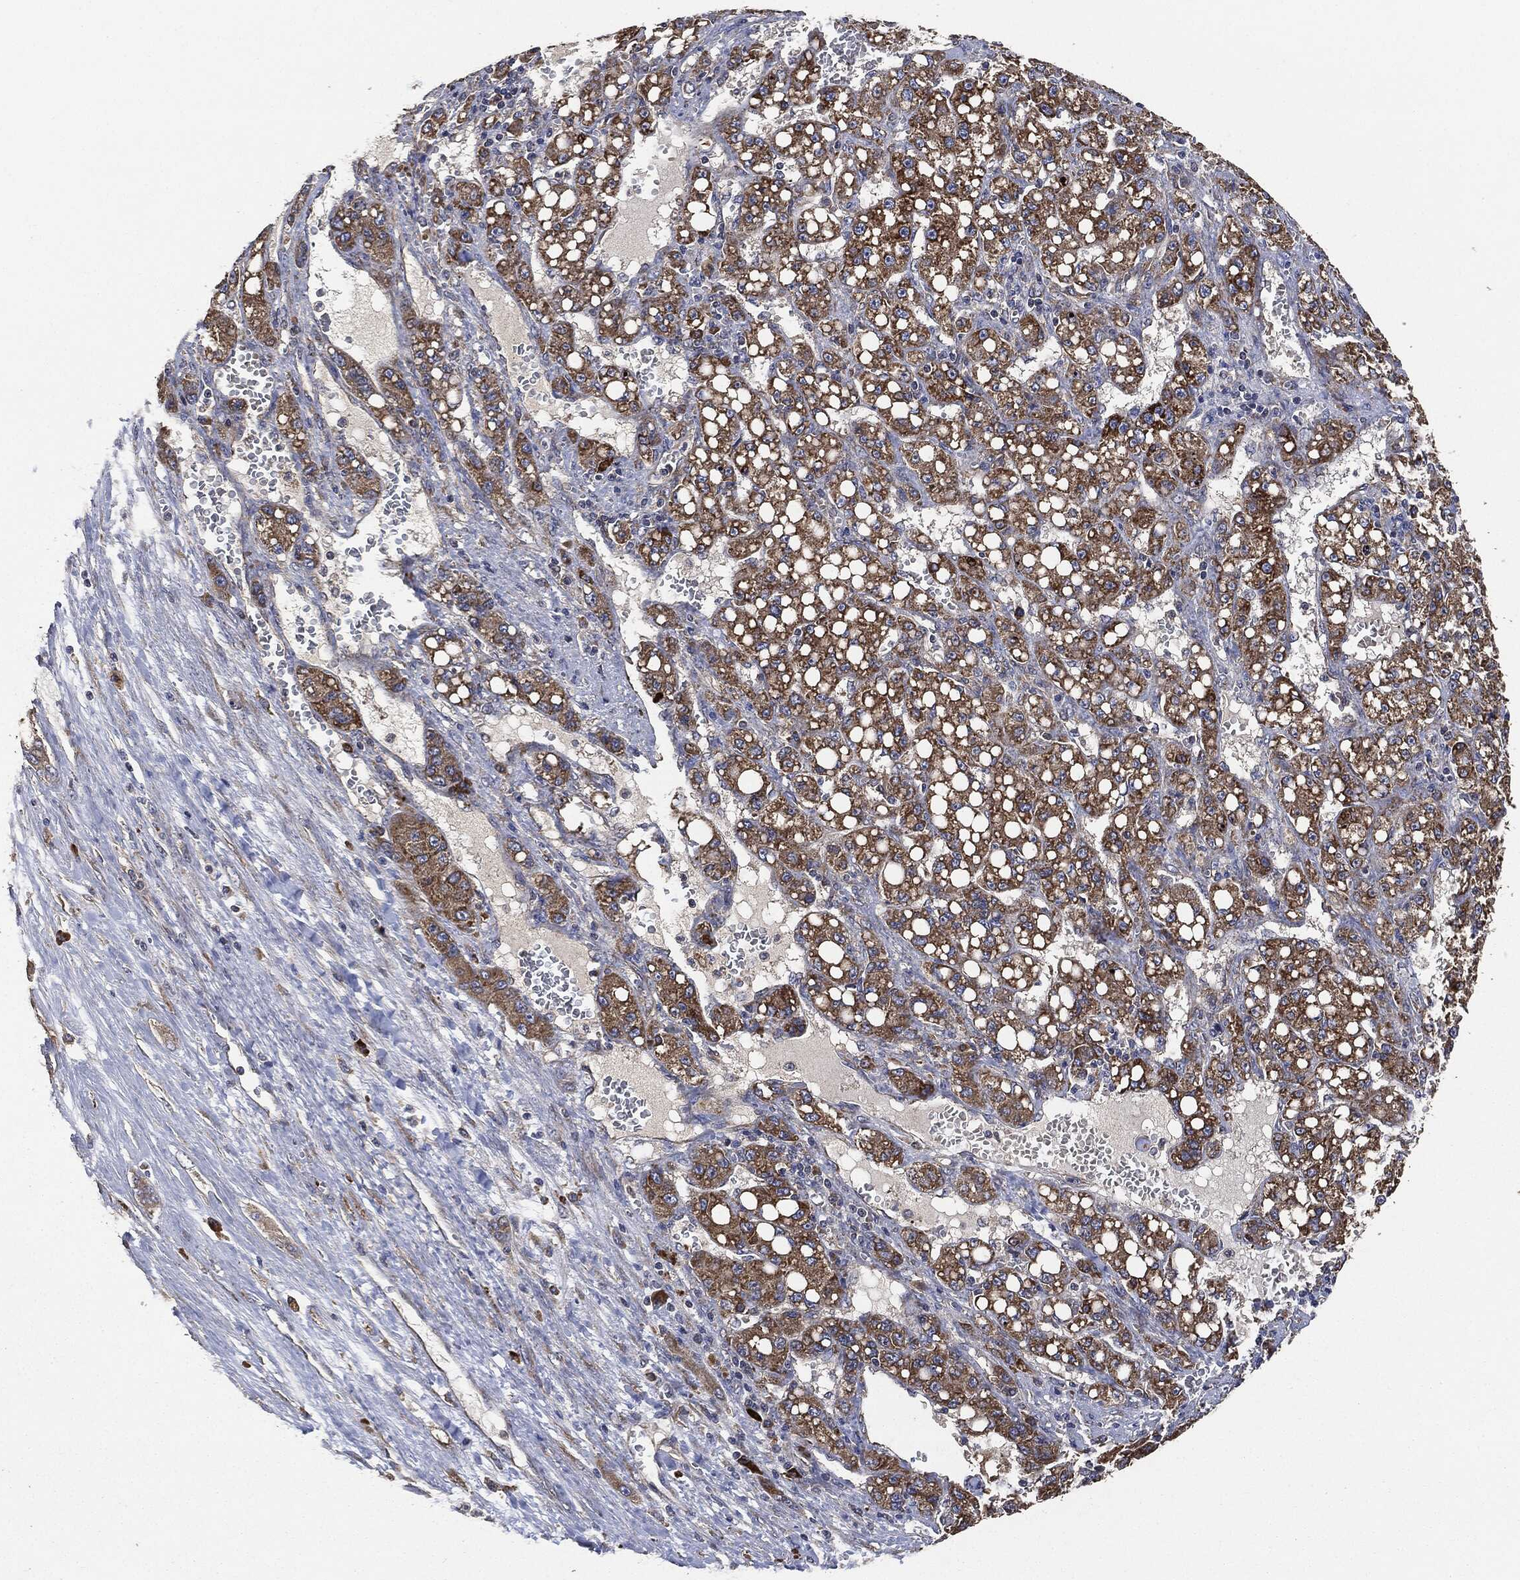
{"staining": {"intensity": "moderate", "quantity": "25%-75%", "location": "cytoplasmic/membranous"}, "tissue": "liver cancer", "cell_type": "Tumor cells", "image_type": "cancer", "snomed": [{"axis": "morphology", "description": "Carcinoma, Hepatocellular, NOS"}, {"axis": "topography", "description": "Liver"}], "caption": "This is an image of immunohistochemistry (IHC) staining of liver cancer, which shows moderate expression in the cytoplasmic/membranous of tumor cells.", "gene": "STK3", "patient": {"sex": "female", "age": 65}}